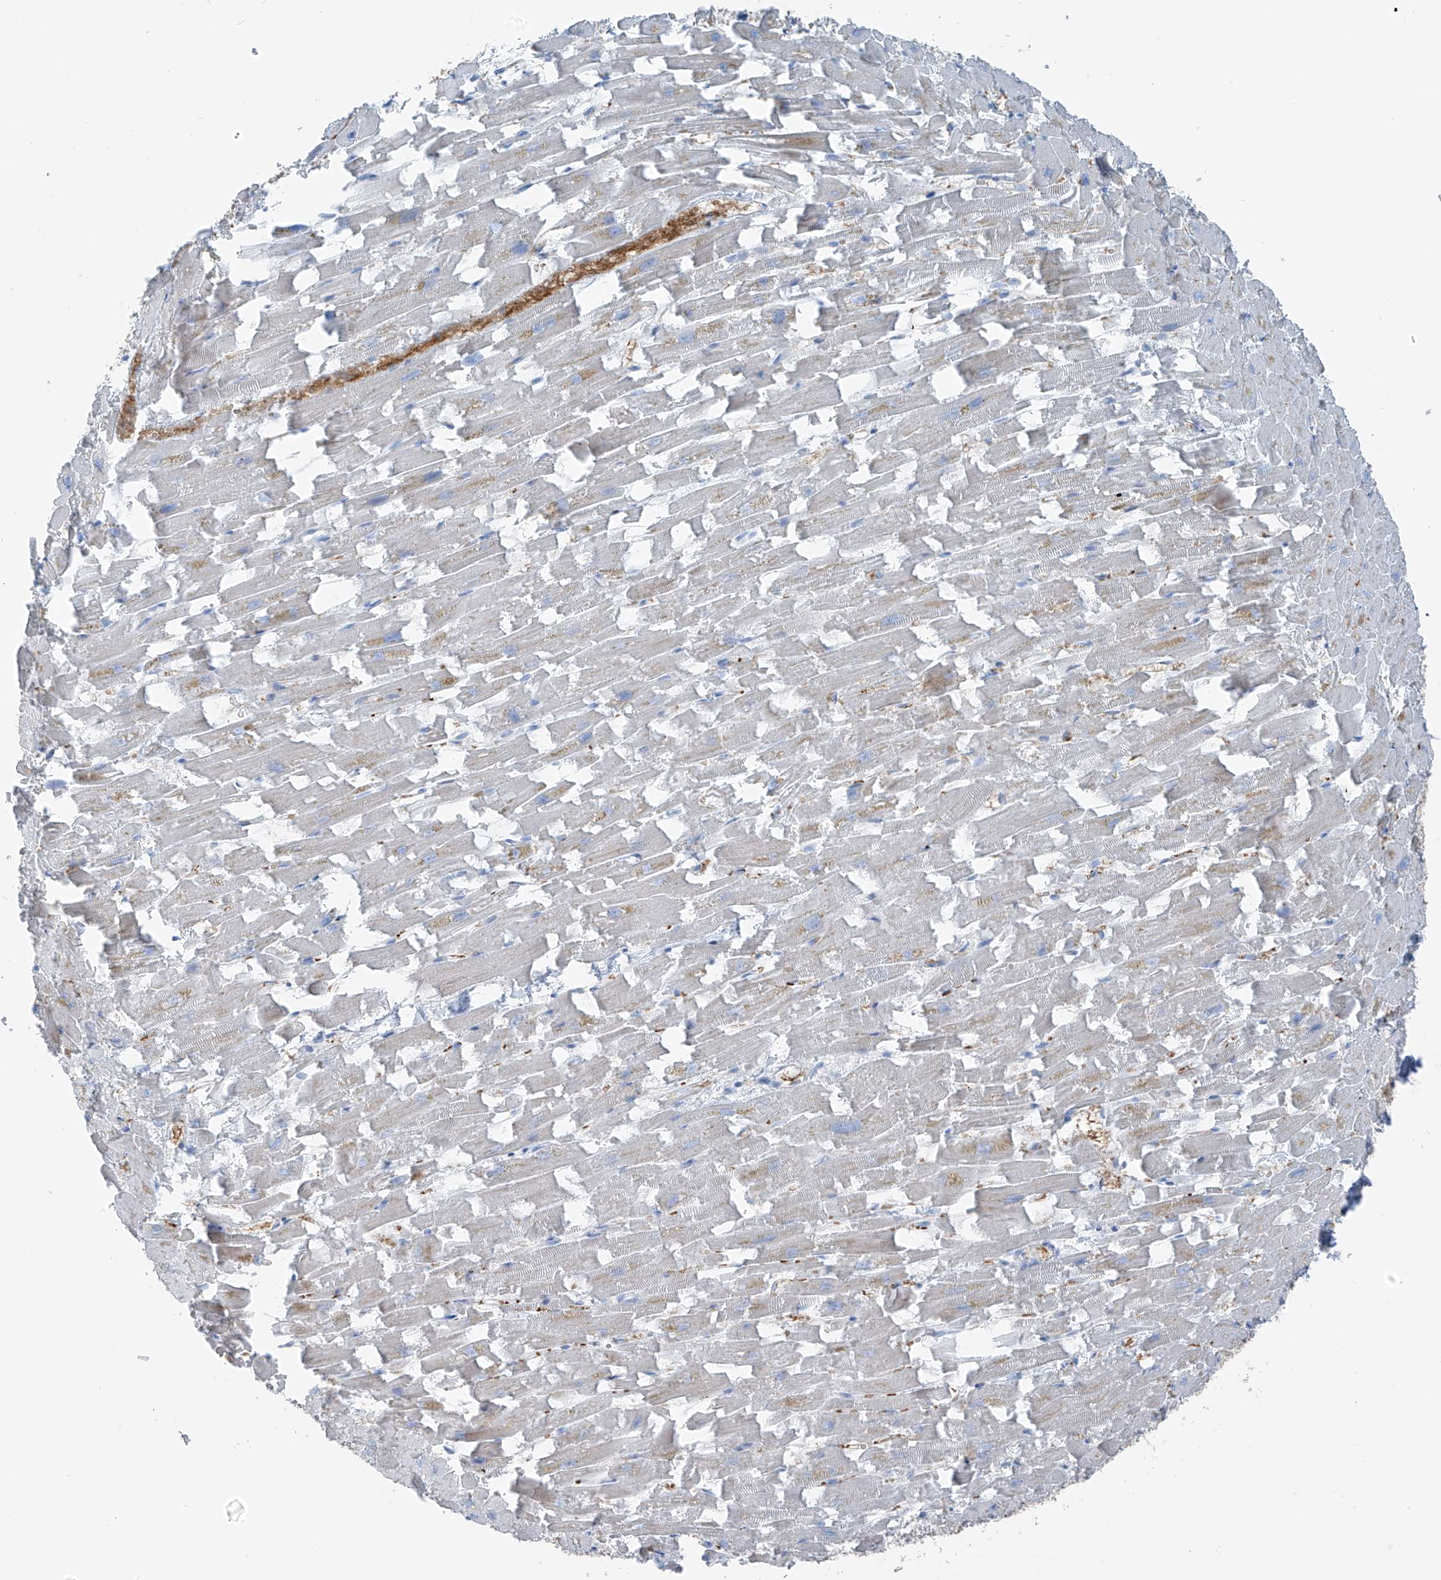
{"staining": {"intensity": "negative", "quantity": "none", "location": "none"}, "tissue": "heart muscle", "cell_type": "Cardiomyocytes", "image_type": "normal", "snomed": [{"axis": "morphology", "description": "Normal tissue, NOS"}, {"axis": "topography", "description": "Heart"}], "caption": "The IHC image has no significant expression in cardiomyocytes of heart muscle.", "gene": "SLC12A6", "patient": {"sex": "female", "age": 64}}